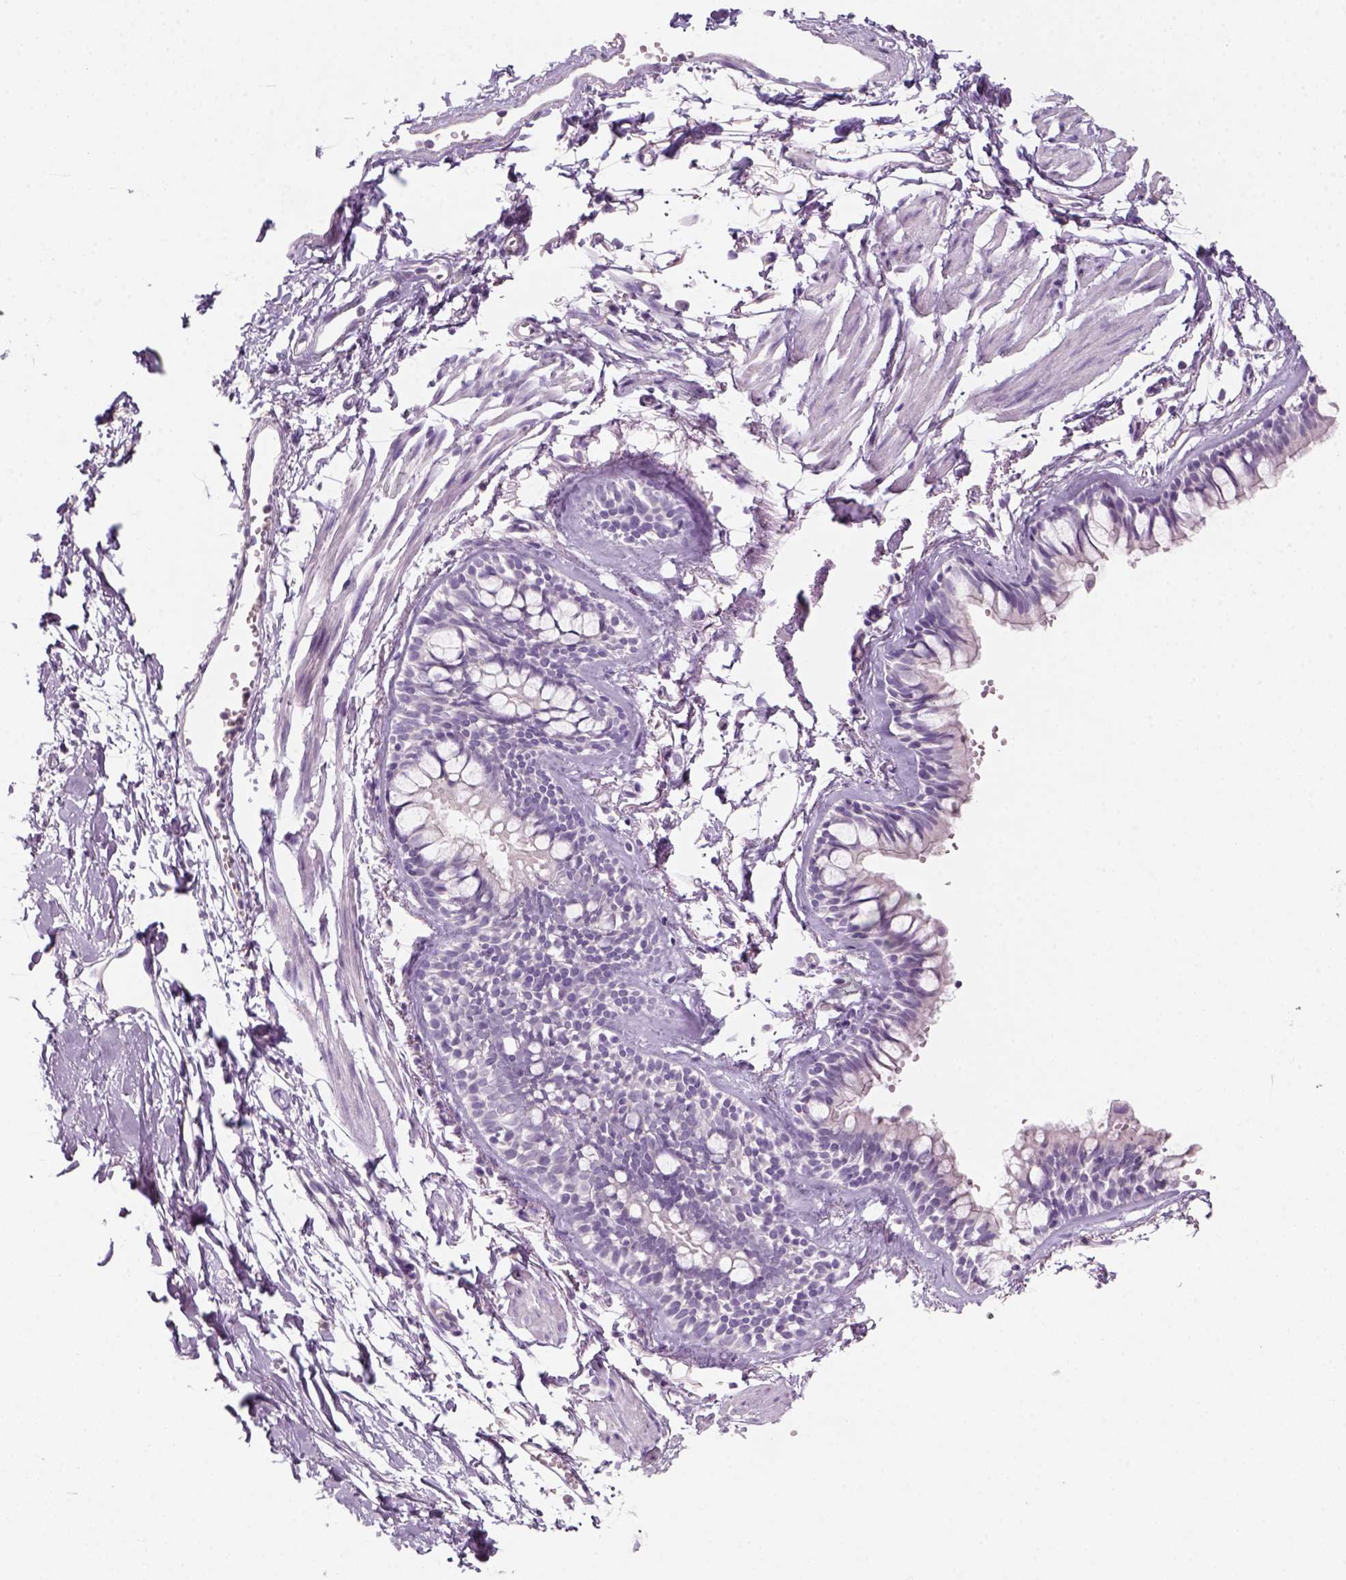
{"staining": {"intensity": "negative", "quantity": "none", "location": "none"}, "tissue": "bronchus", "cell_type": "Respiratory epithelial cells", "image_type": "normal", "snomed": [{"axis": "morphology", "description": "Normal tissue, NOS"}, {"axis": "topography", "description": "Cartilage tissue"}, {"axis": "topography", "description": "Bronchus"}], "caption": "This is an immunohistochemistry micrograph of normal human bronchus. There is no staining in respiratory epithelial cells.", "gene": "KRT25", "patient": {"sex": "female", "age": 59}}